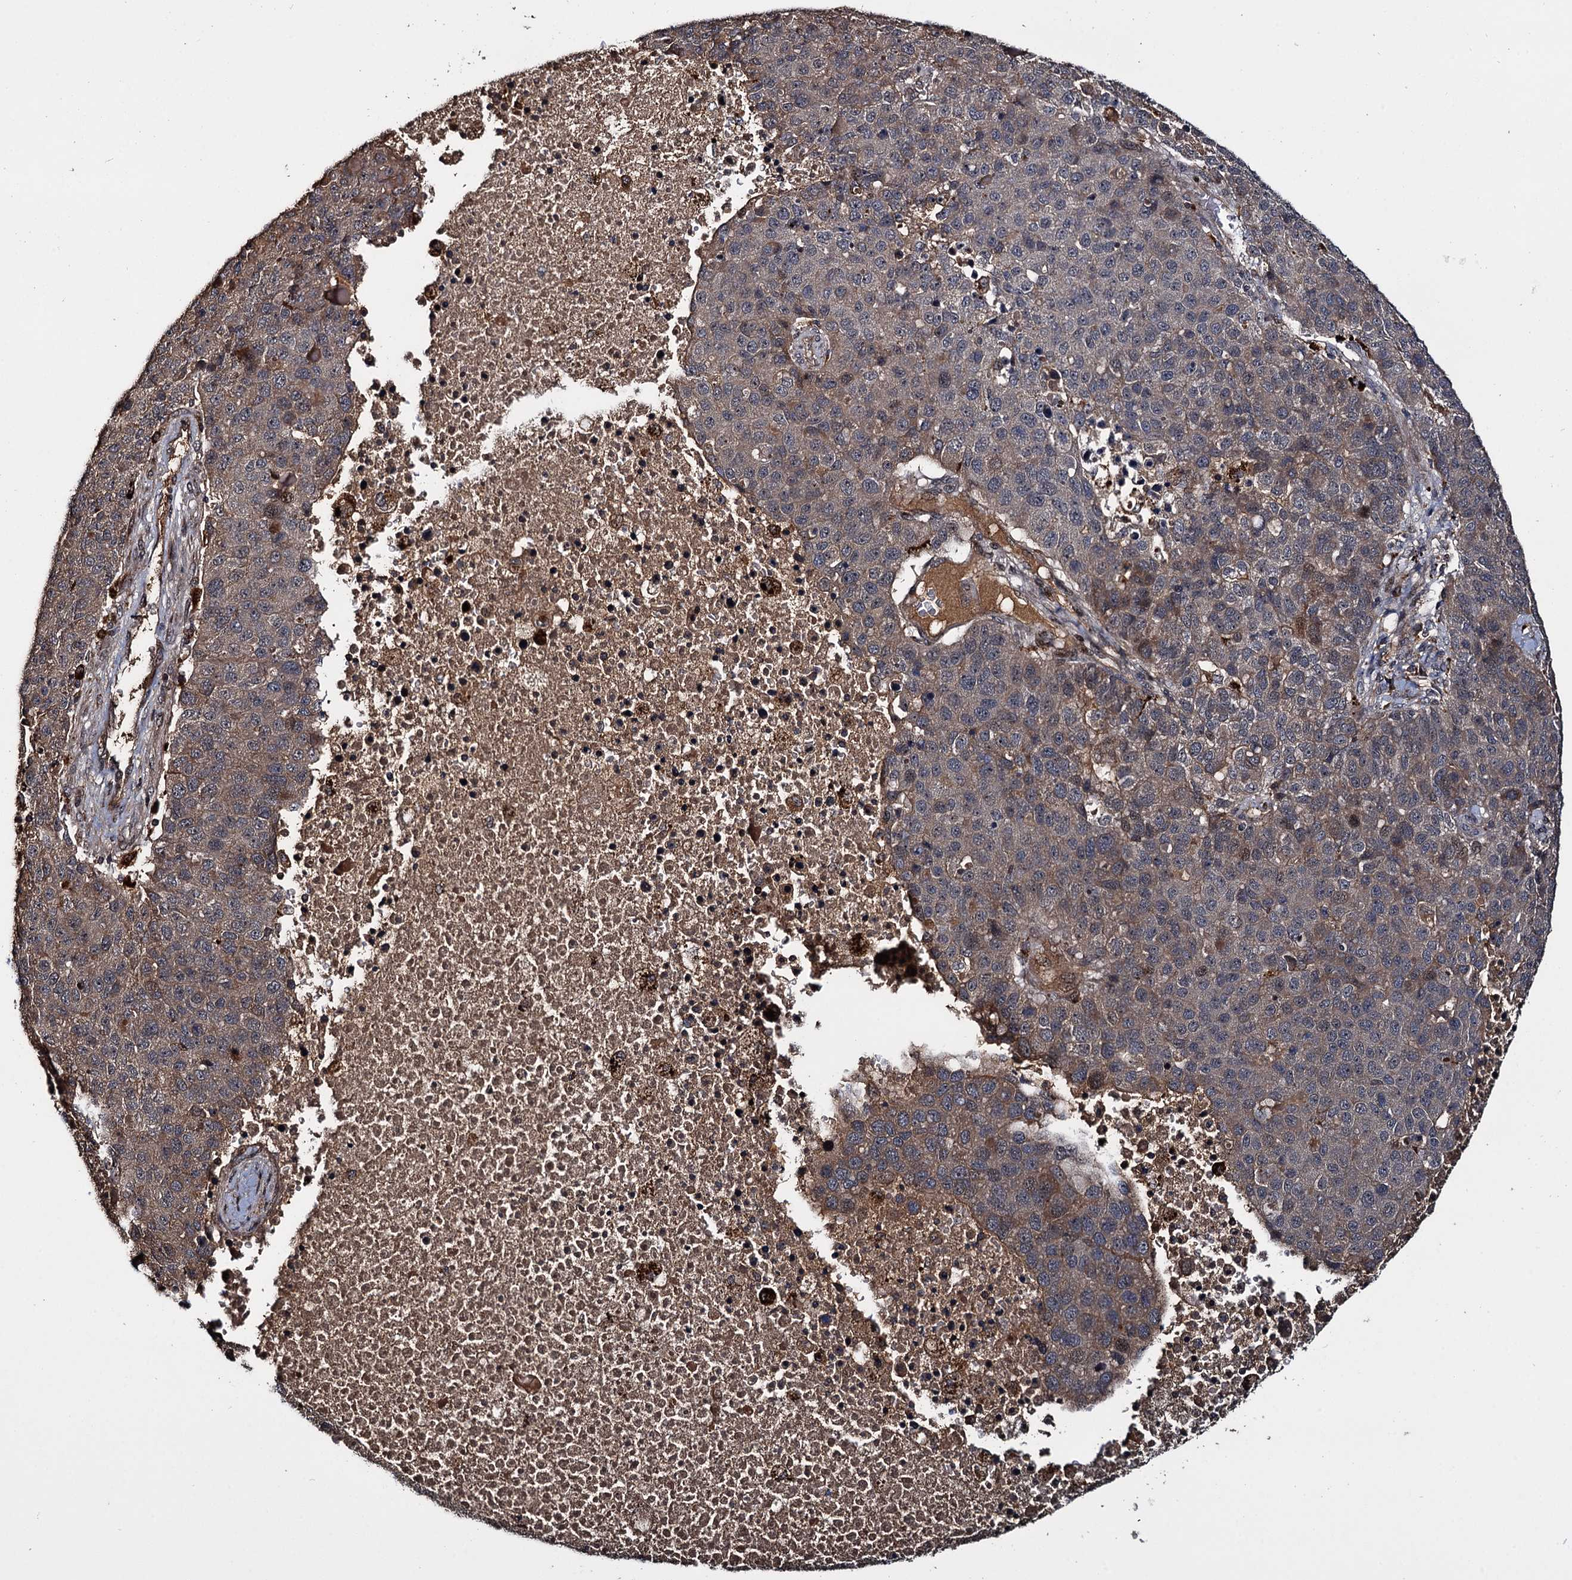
{"staining": {"intensity": "weak", "quantity": "<25%", "location": "cytoplasmic/membranous"}, "tissue": "pancreatic cancer", "cell_type": "Tumor cells", "image_type": "cancer", "snomed": [{"axis": "morphology", "description": "Adenocarcinoma, NOS"}, {"axis": "topography", "description": "Pancreas"}], "caption": "Tumor cells show no significant protein positivity in pancreatic adenocarcinoma. Nuclei are stained in blue.", "gene": "CEP192", "patient": {"sex": "female", "age": 61}}